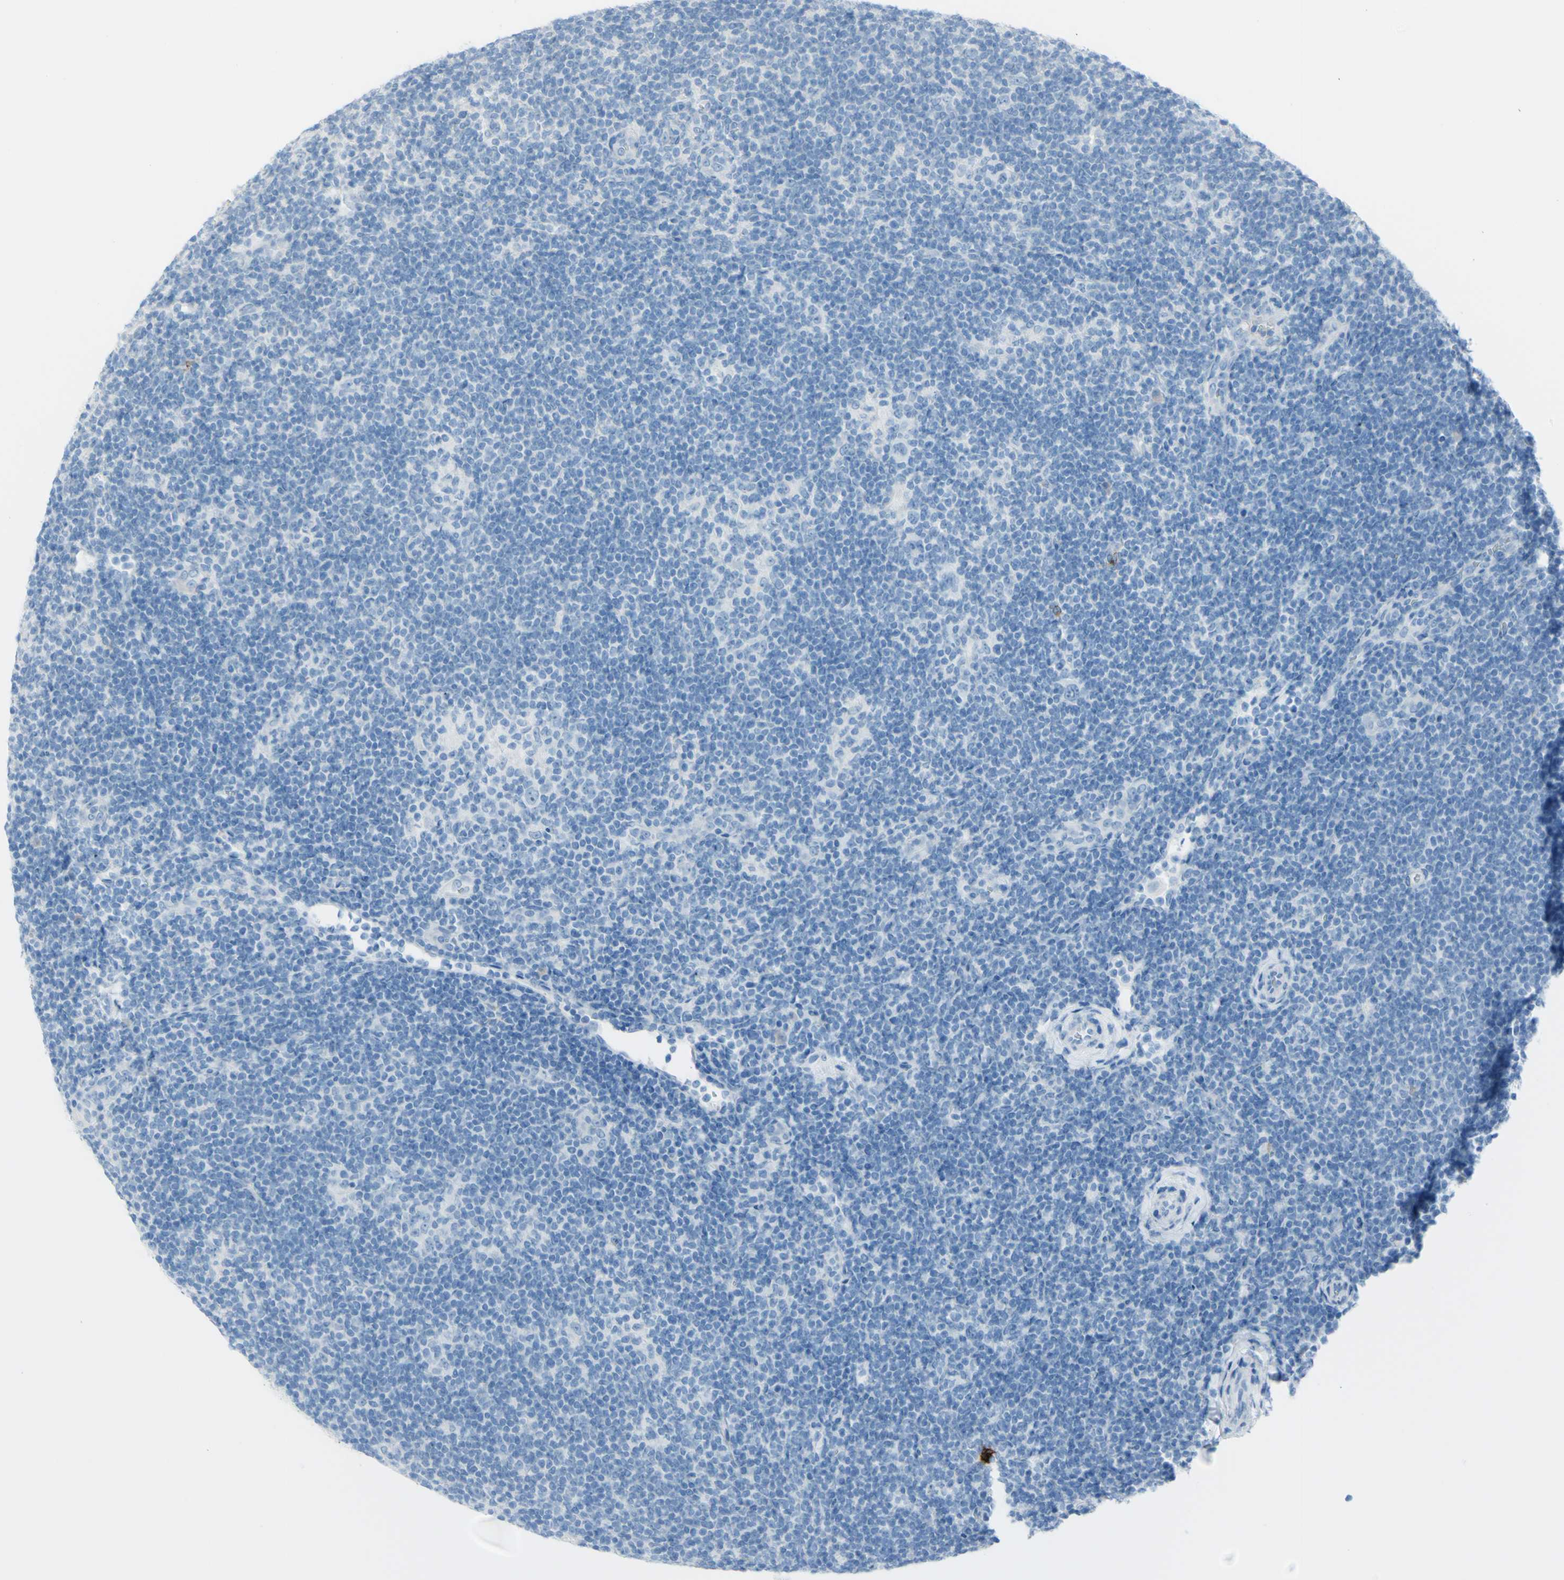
{"staining": {"intensity": "negative", "quantity": "none", "location": "none"}, "tissue": "lymphoma", "cell_type": "Tumor cells", "image_type": "cancer", "snomed": [{"axis": "morphology", "description": "Hodgkin's disease, NOS"}, {"axis": "topography", "description": "Lymph node"}], "caption": "Protein analysis of Hodgkin's disease shows no significant positivity in tumor cells.", "gene": "TFPI2", "patient": {"sex": "female", "age": 57}}